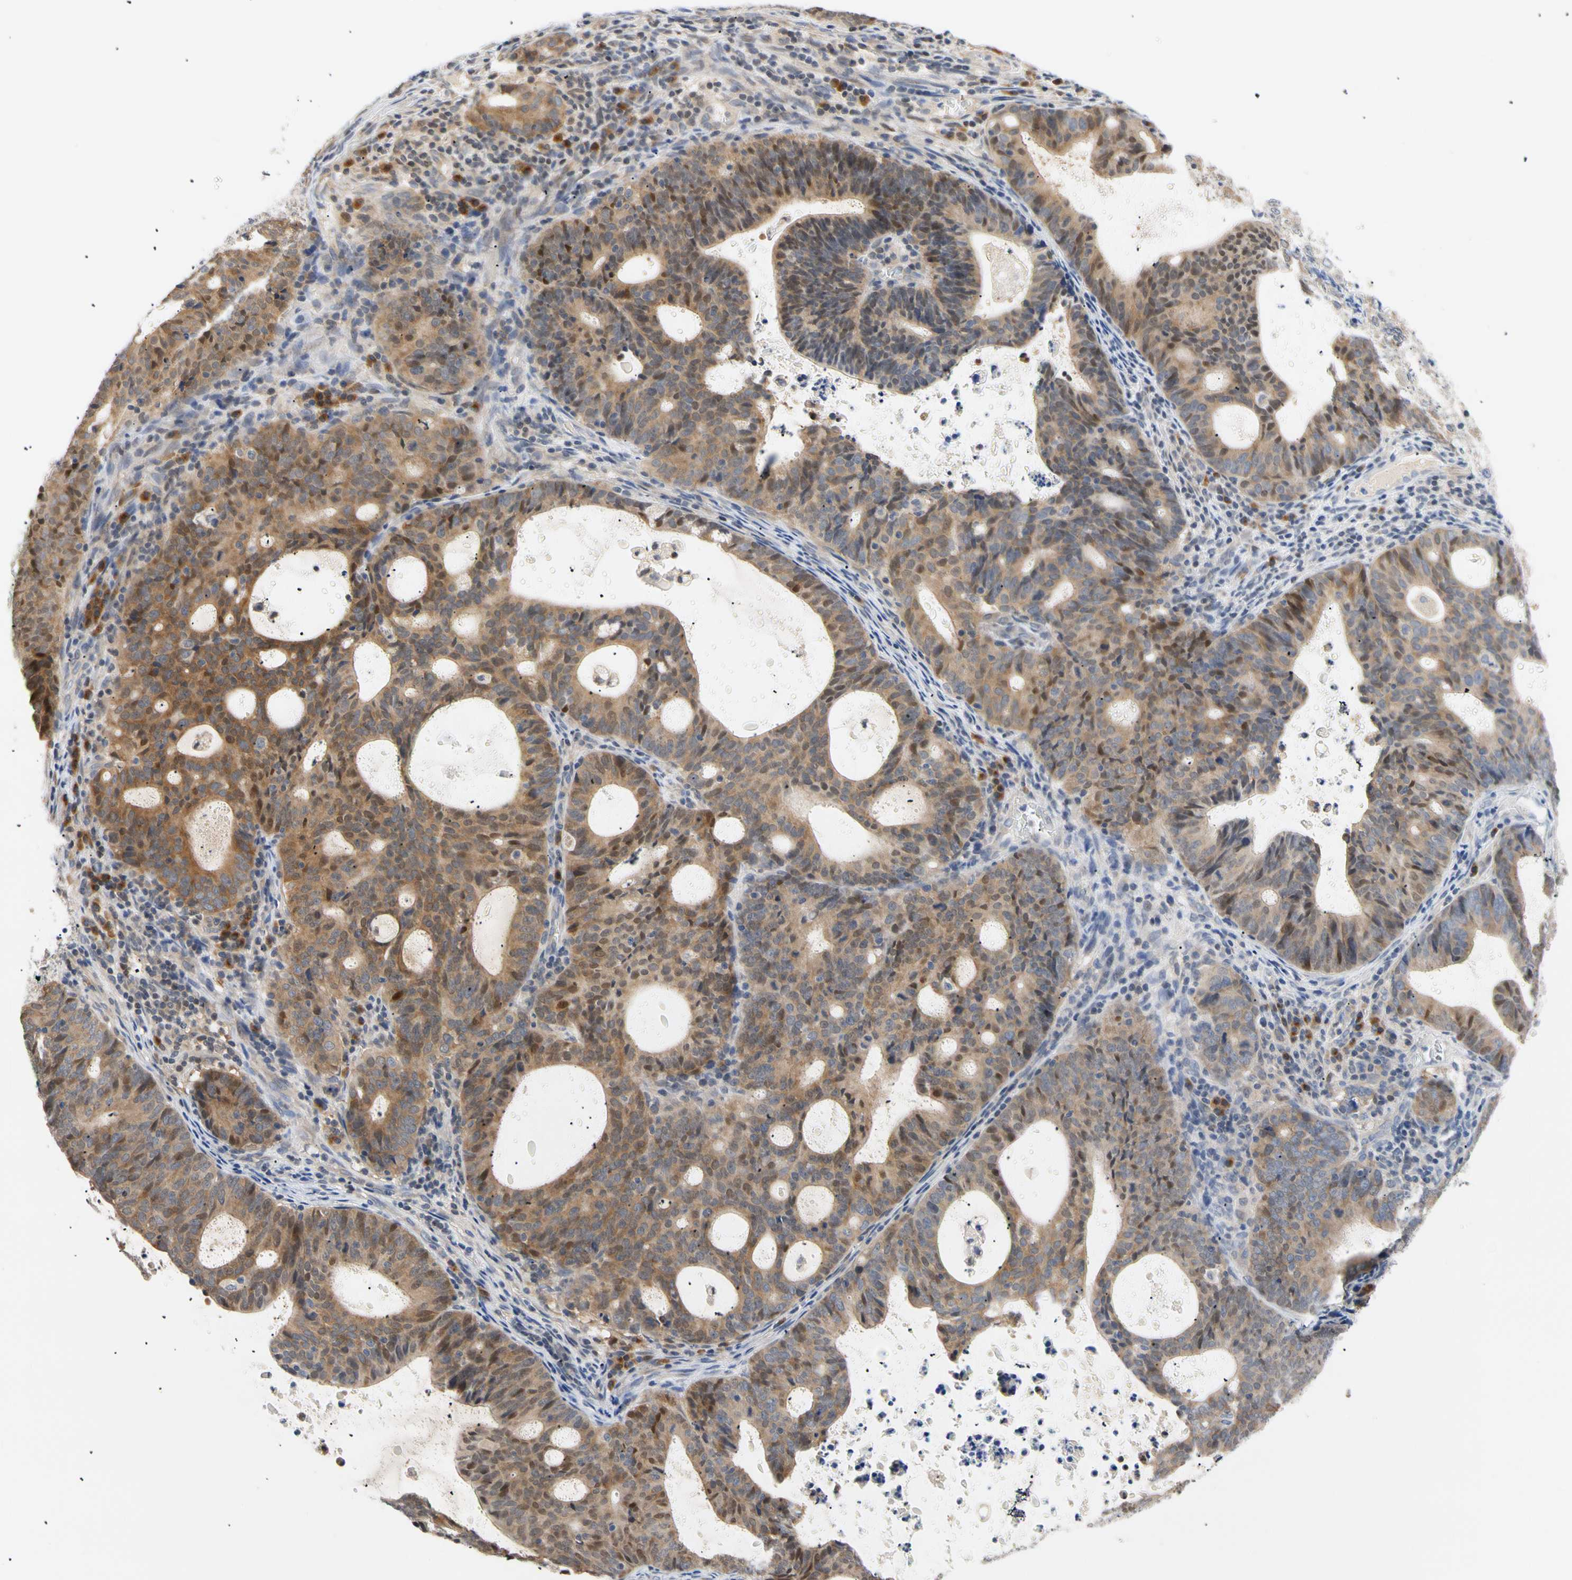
{"staining": {"intensity": "moderate", "quantity": ">75%", "location": "cytoplasmic/membranous,nuclear"}, "tissue": "endometrial cancer", "cell_type": "Tumor cells", "image_type": "cancer", "snomed": [{"axis": "morphology", "description": "Adenocarcinoma, NOS"}, {"axis": "topography", "description": "Uterus"}], "caption": "DAB immunohistochemical staining of endometrial adenocarcinoma exhibits moderate cytoplasmic/membranous and nuclear protein positivity in approximately >75% of tumor cells.", "gene": "SEC23B", "patient": {"sex": "female", "age": 83}}